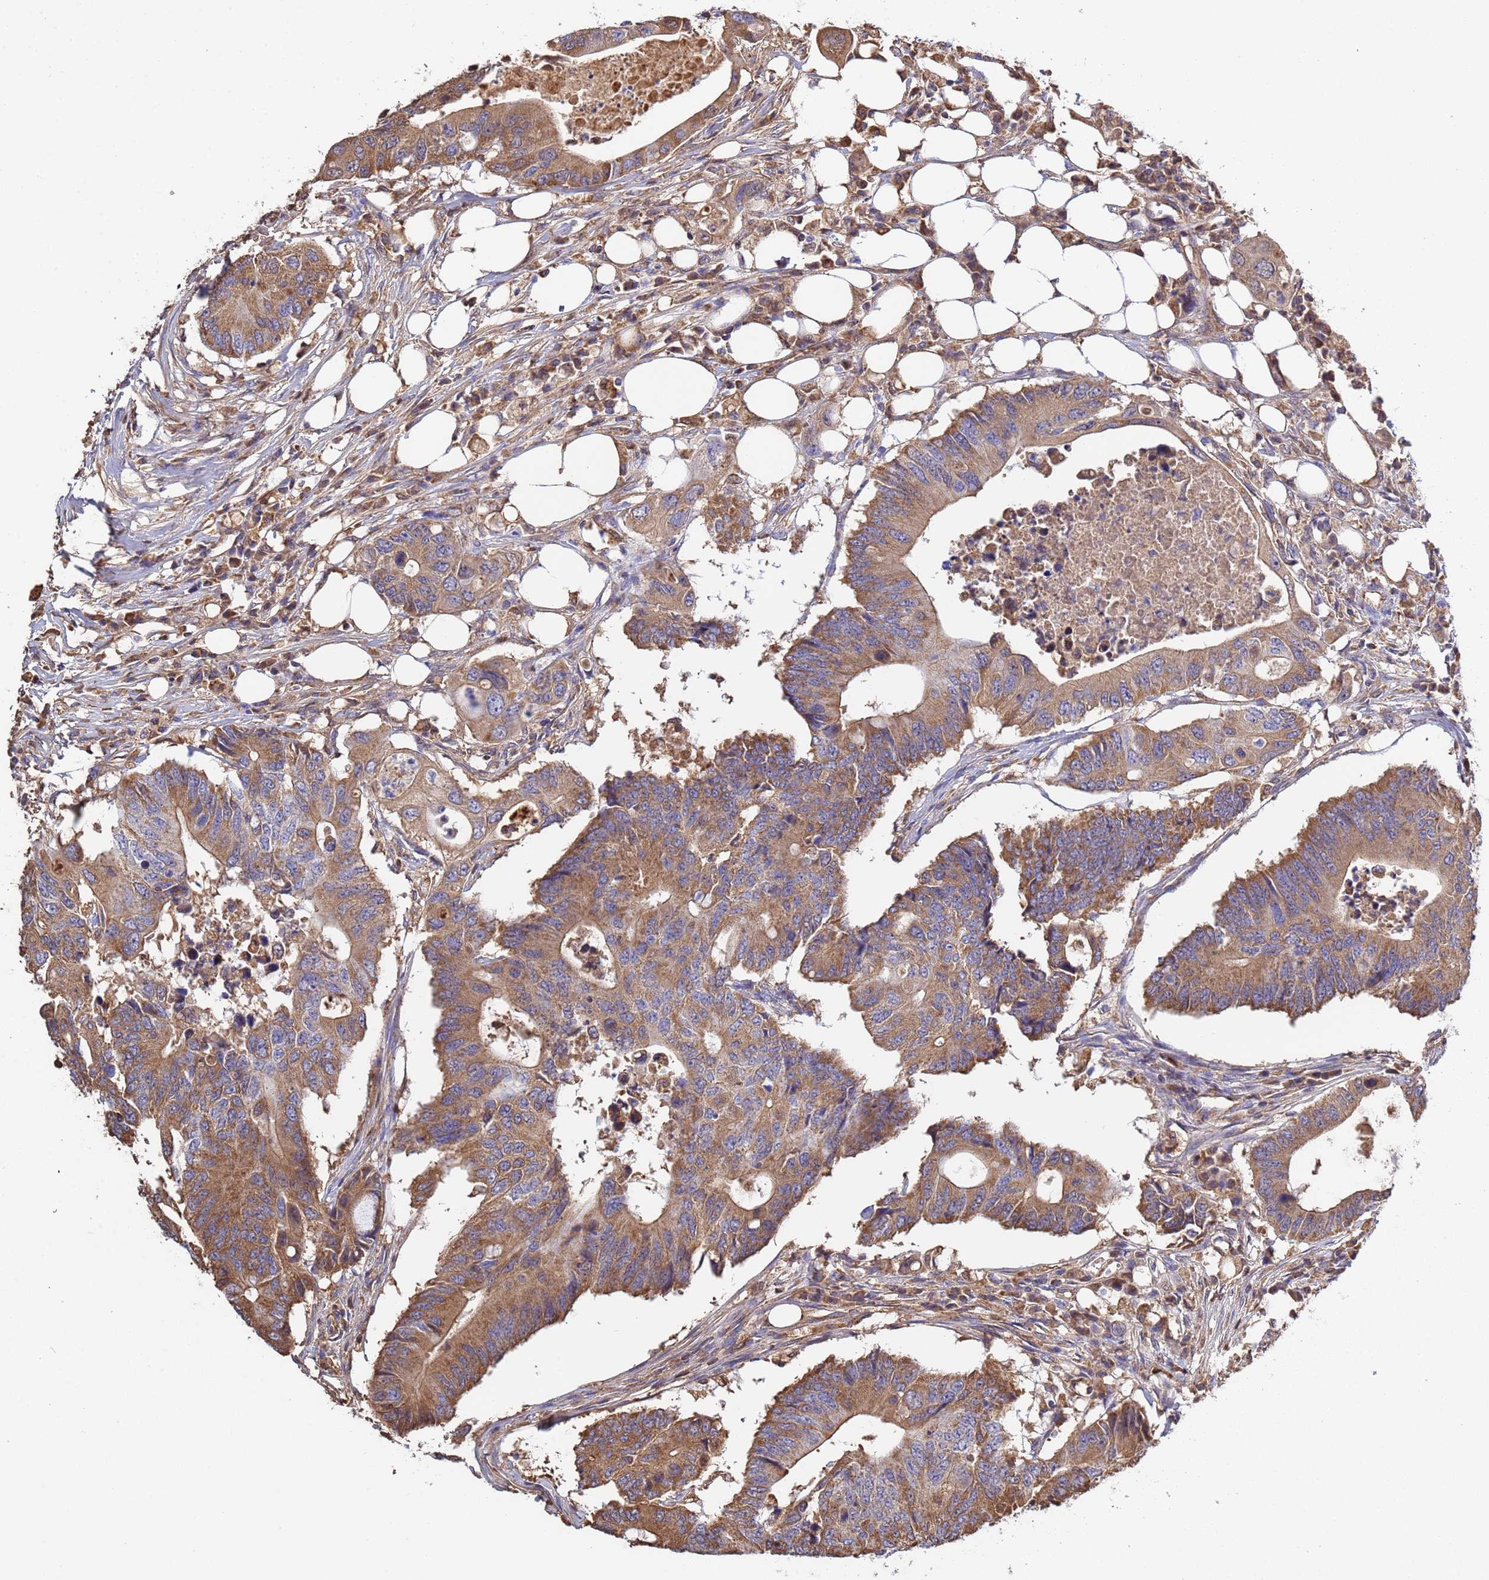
{"staining": {"intensity": "moderate", "quantity": ">75%", "location": "cytoplasmic/membranous"}, "tissue": "colorectal cancer", "cell_type": "Tumor cells", "image_type": "cancer", "snomed": [{"axis": "morphology", "description": "Adenocarcinoma, NOS"}, {"axis": "topography", "description": "Colon"}], "caption": "High-power microscopy captured an IHC image of adenocarcinoma (colorectal), revealing moderate cytoplasmic/membranous staining in approximately >75% of tumor cells. (DAB IHC with brightfield microscopy, high magnification).", "gene": "GLUD1", "patient": {"sex": "male", "age": 71}}